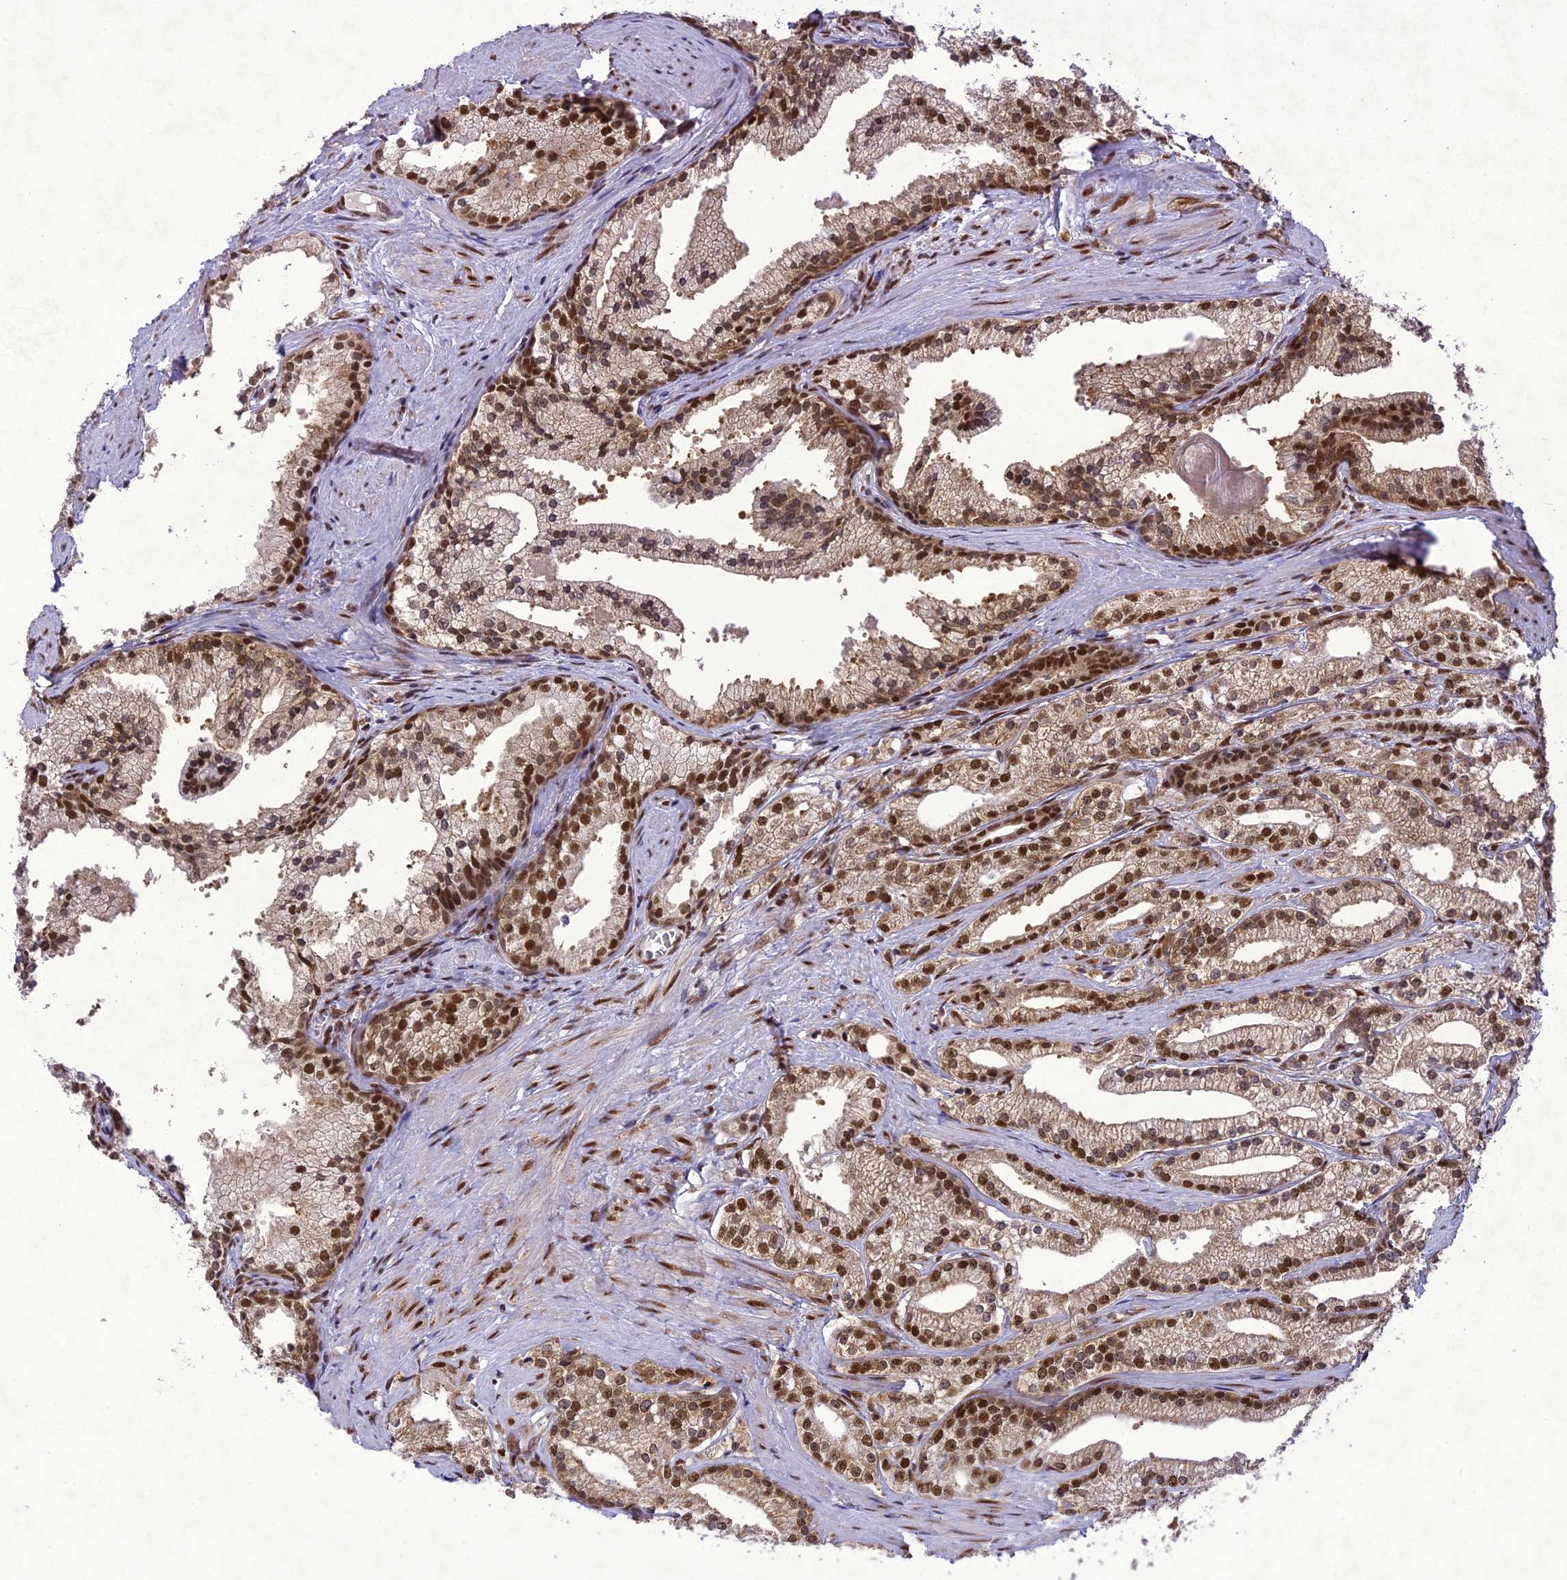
{"staining": {"intensity": "strong", "quantity": ">75%", "location": "nuclear"}, "tissue": "prostate cancer", "cell_type": "Tumor cells", "image_type": "cancer", "snomed": [{"axis": "morphology", "description": "Adenocarcinoma, Low grade"}, {"axis": "topography", "description": "Prostate"}], "caption": "Immunohistochemical staining of low-grade adenocarcinoma (prostate) exhibits high levels of strong nuclear protein expression in approximately >75% of tumor cells.", "gene": "DDX1", "patient": {"sex": "male", "age": 57}}